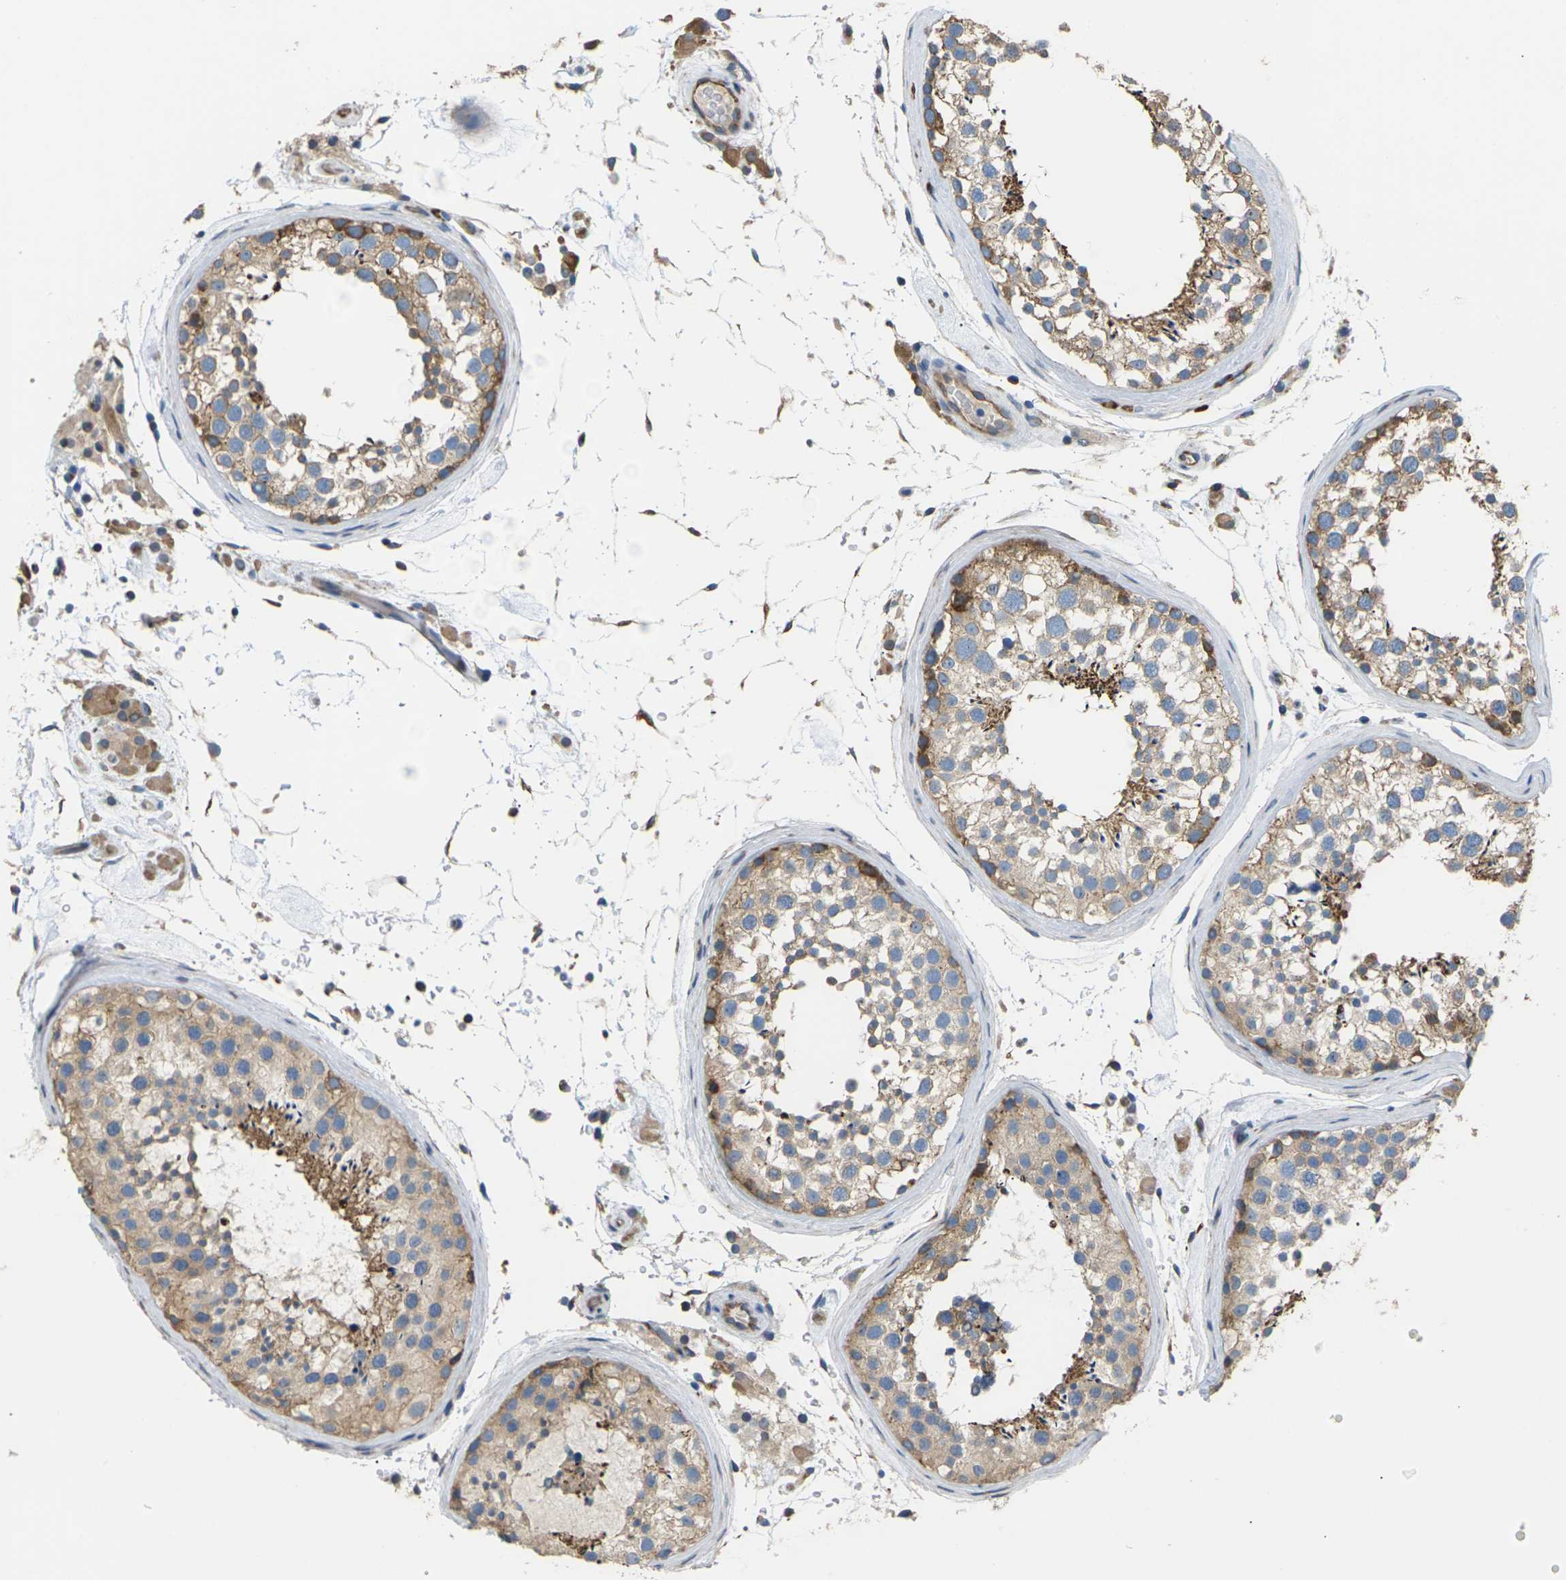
{"staining": {"intensity": "moderate", "quantity": ">75%", "location": "cytoplasmic/membranous"}, "tissue": "testis", "cell_type": "Cells in seminiferous ducts", "image_type": "normal", "snomed": [{"axis": "morphology", "description": "Normal tissue, NOS"}, {"axis": "topography", "description": "Testis"}], "caption": "The histopathology image demonstrates immunohistochemical staining of unremarkable testis. There is moderate cytoplasmic/membranous positivity is appreciated in about >75% of cells in seminiferous ducts.", "gene": "KLHDC8B", "patient": {"sex": "male", "age": 46}}